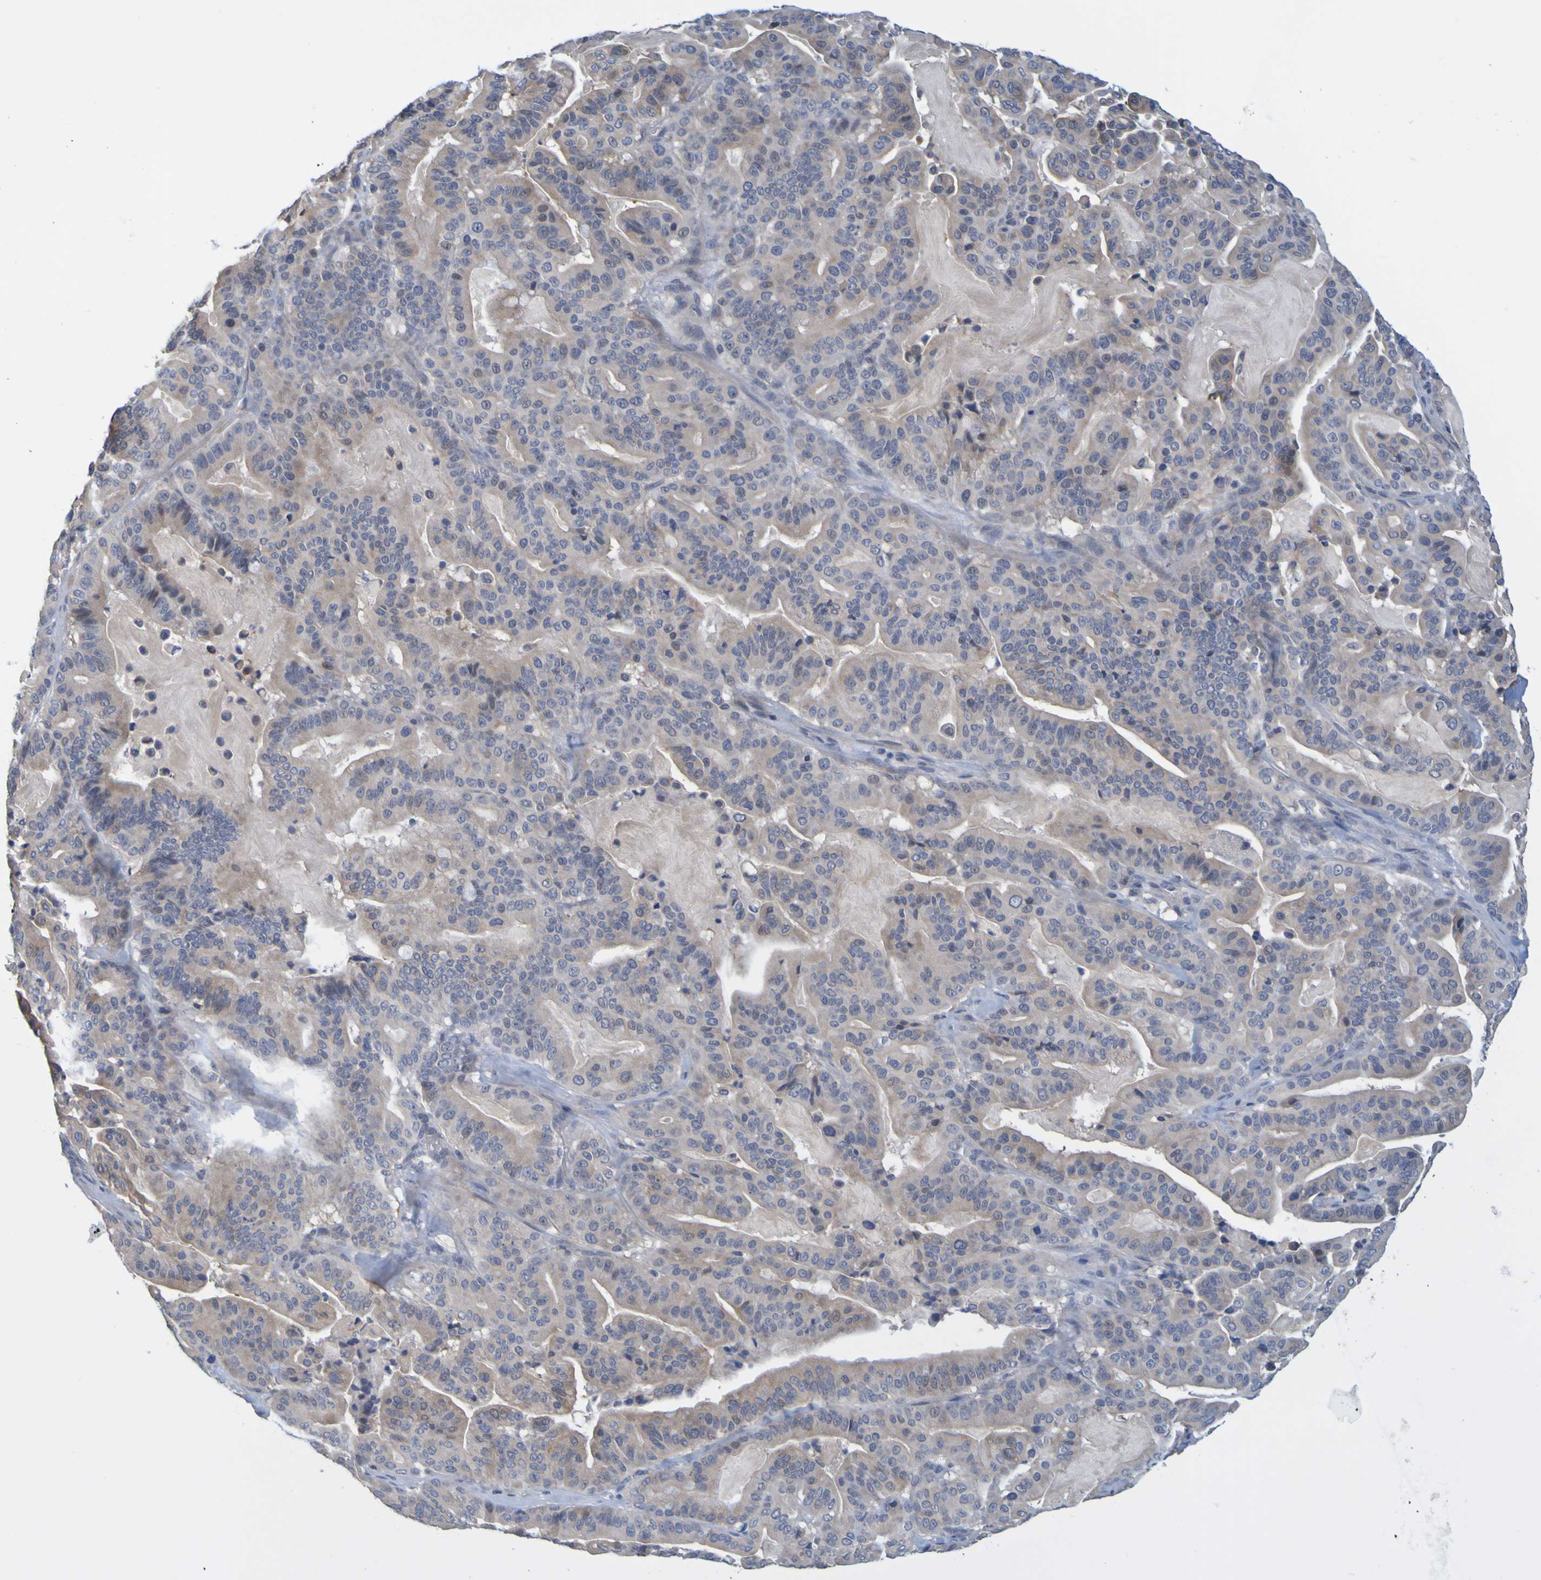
{"staining": {"intensity": "negative", "quantity": "none", "location": "none"}, "tissue": "pancreatic cancer", "cell_type": "Tumor cells", "image_type": "cancer", "snomed": [{"axis": "morphology", "description": "Adenocarcinoma, NOS"}, {"axis": "topography", "description": "Pancreas"}], "caption": "There is no significant positivity in tumor cells of adenocarcinoma (pancreatic). (Immunohistochemistry (ihc), brightfield microscopy, high magnification).", "gene": "ENDOU", "patient": {"sex": "male", "age": 63}}